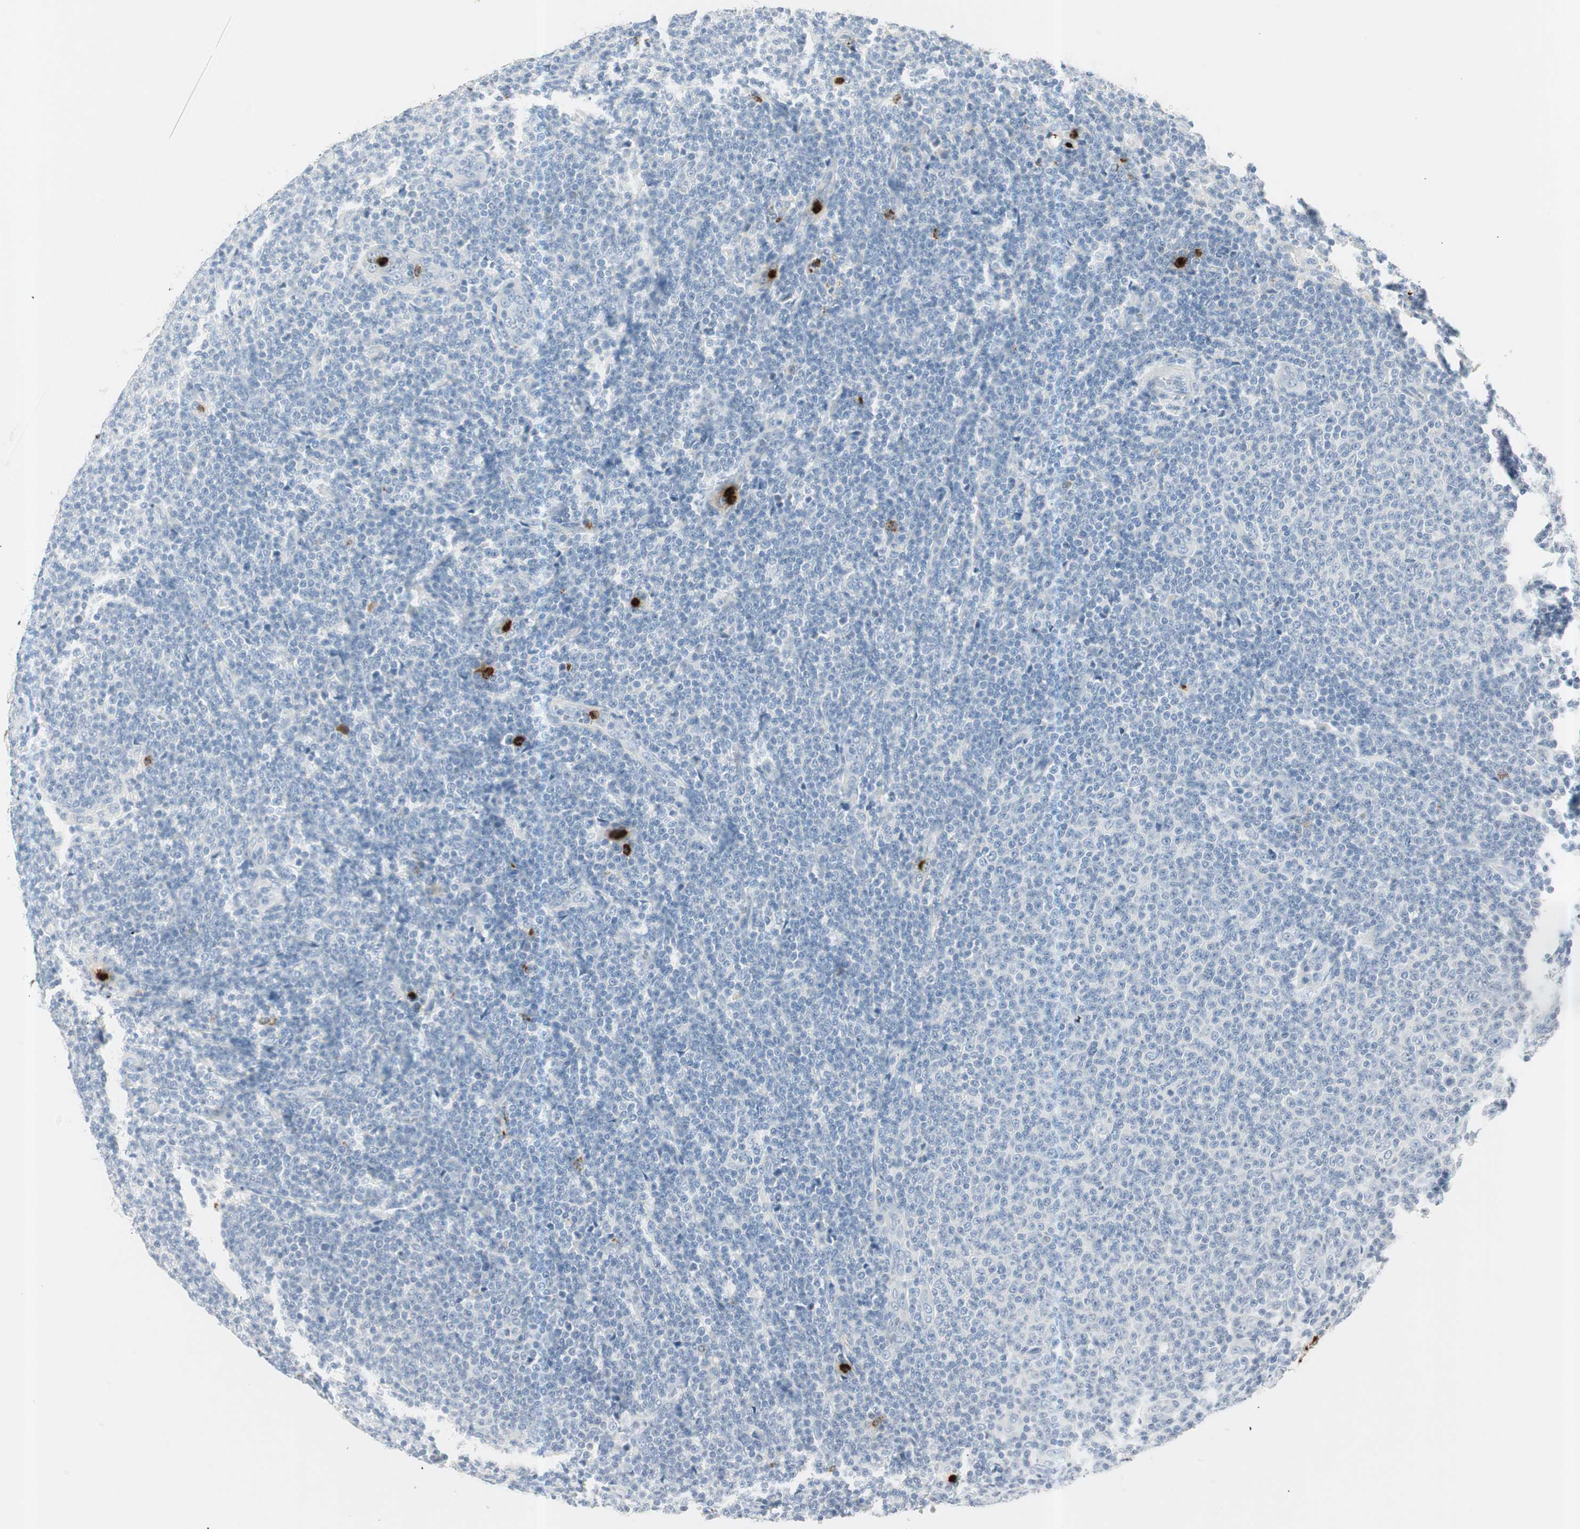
{"staining": {"intensity": "negative", "quantity": "none", "location": "none"}, "tissue": "lymphoma", "cell_type": "Tumor cells", "image_type": "cancer", "snomed": [{"axis": "morphology", "description": "Malignant lymphoma, non-Hodgkin's type, Low grade"}, {"axis": "topography", "description": "Lymph node"}], "caption": "IHC of human malignant lymphoma, non-Hodgkin's type (low-grade) displays no staining in tumor cells. (DAB immunohistochemistry (IHC) visualized using brightfield microscopy, high magnification).", "gene": "PRTN3", "patient": {"sex": "male", "age": 66}}